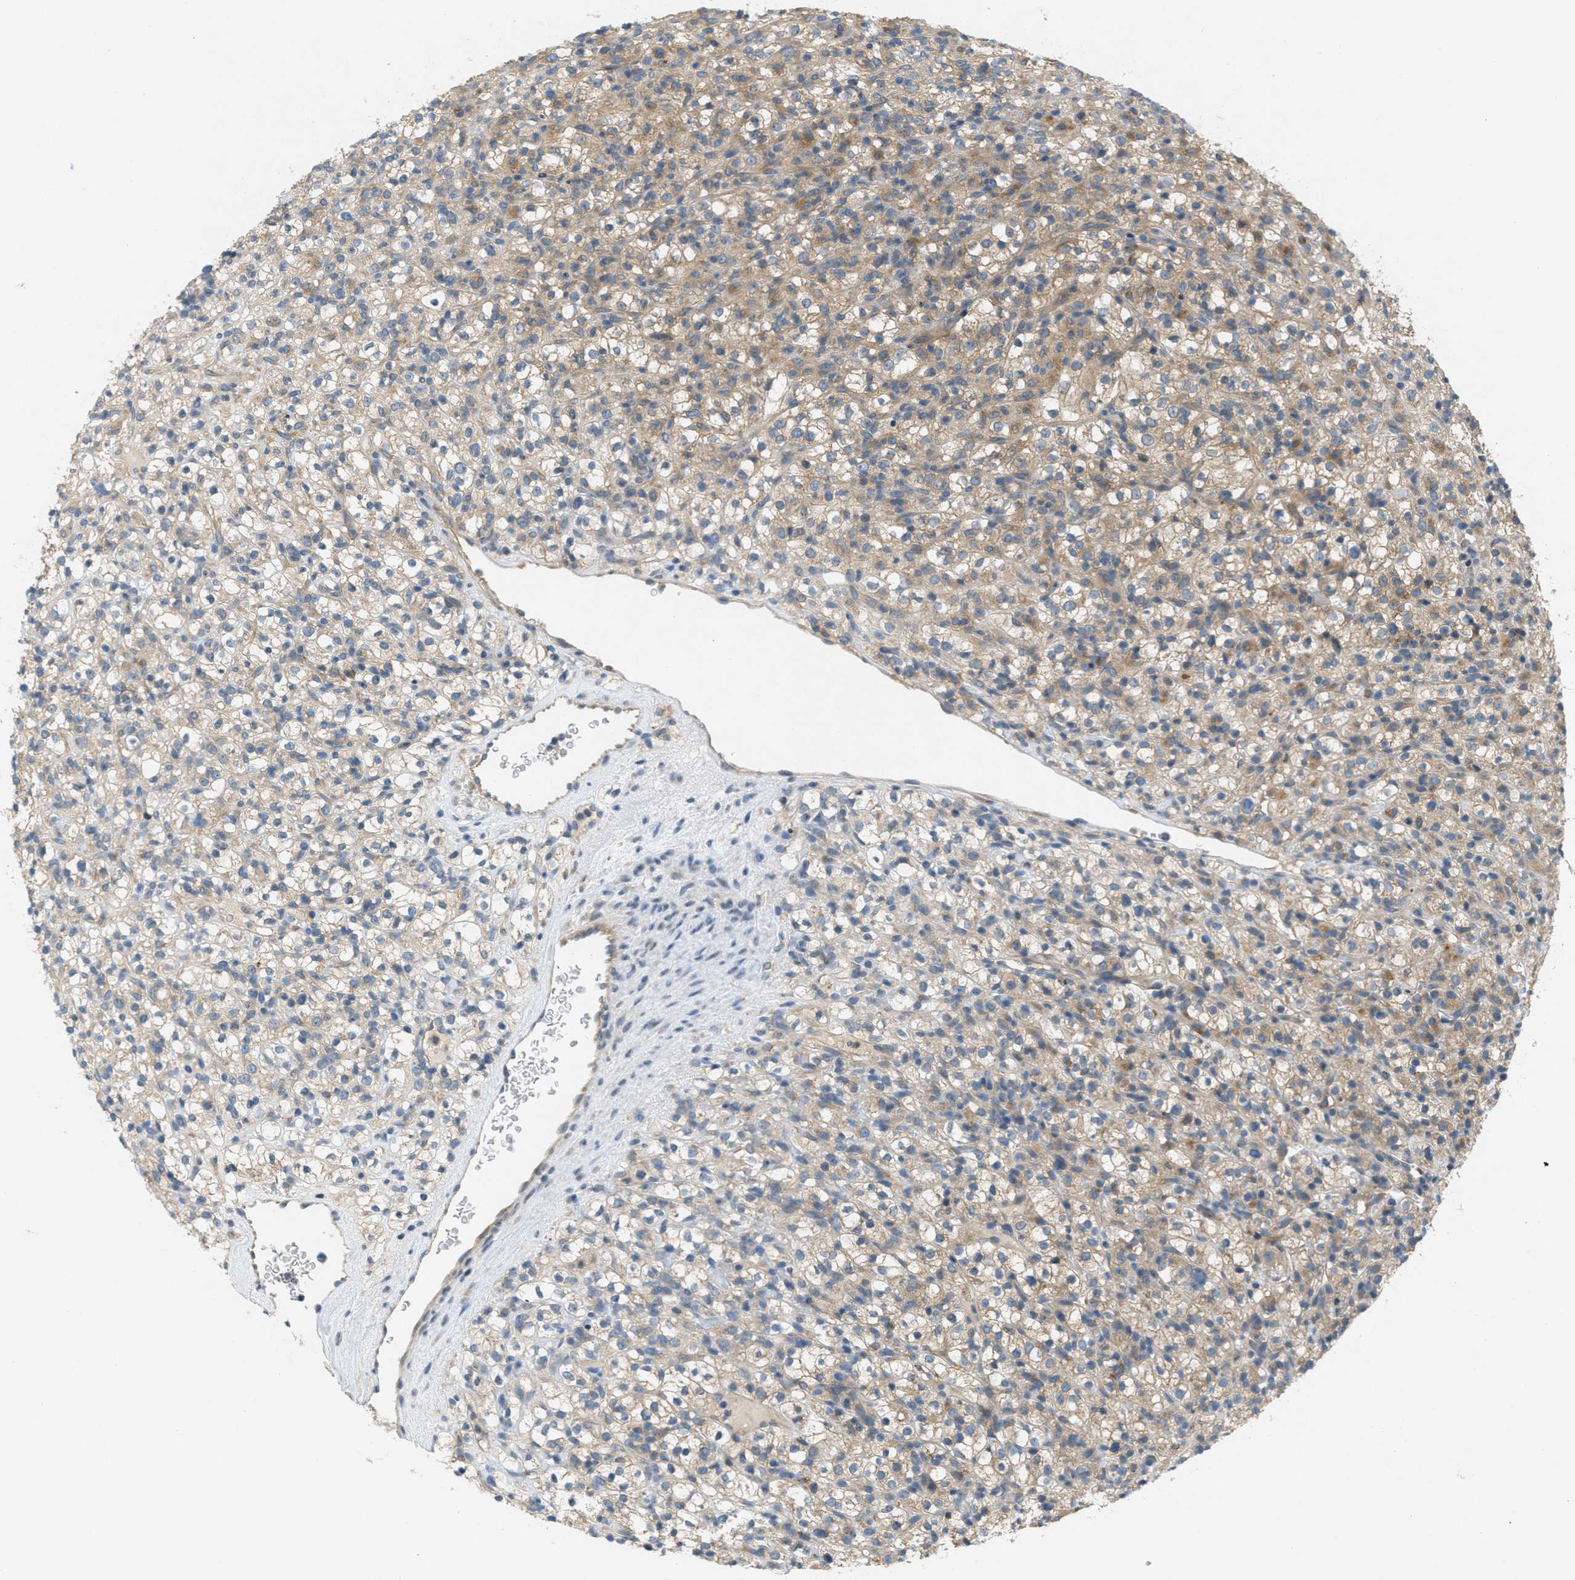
{"staining": {"intensity": "weak", "quantity": "25%-75%", "location": "cytoplasmic/membranous"}, "tissue": "renal cancer", "cell_type": "Tumor cells", "image_type": "cancer", "snomed": [{"axis": "morphology", "description": "Normal tissue, NOS"}, {"axis": "morphology", "description": "Adenocarcinoma, NOS"}, {"axis": "topography", "description": "Kidney"}], "caption": "Renal cancer stained with a brown dye shows weak cytoplasmic/membranous positive staining in approximately 25%-75% of tumor cells.", "gene": "SIGMAR1", "patient": {"sex": "female", "age": 72}}